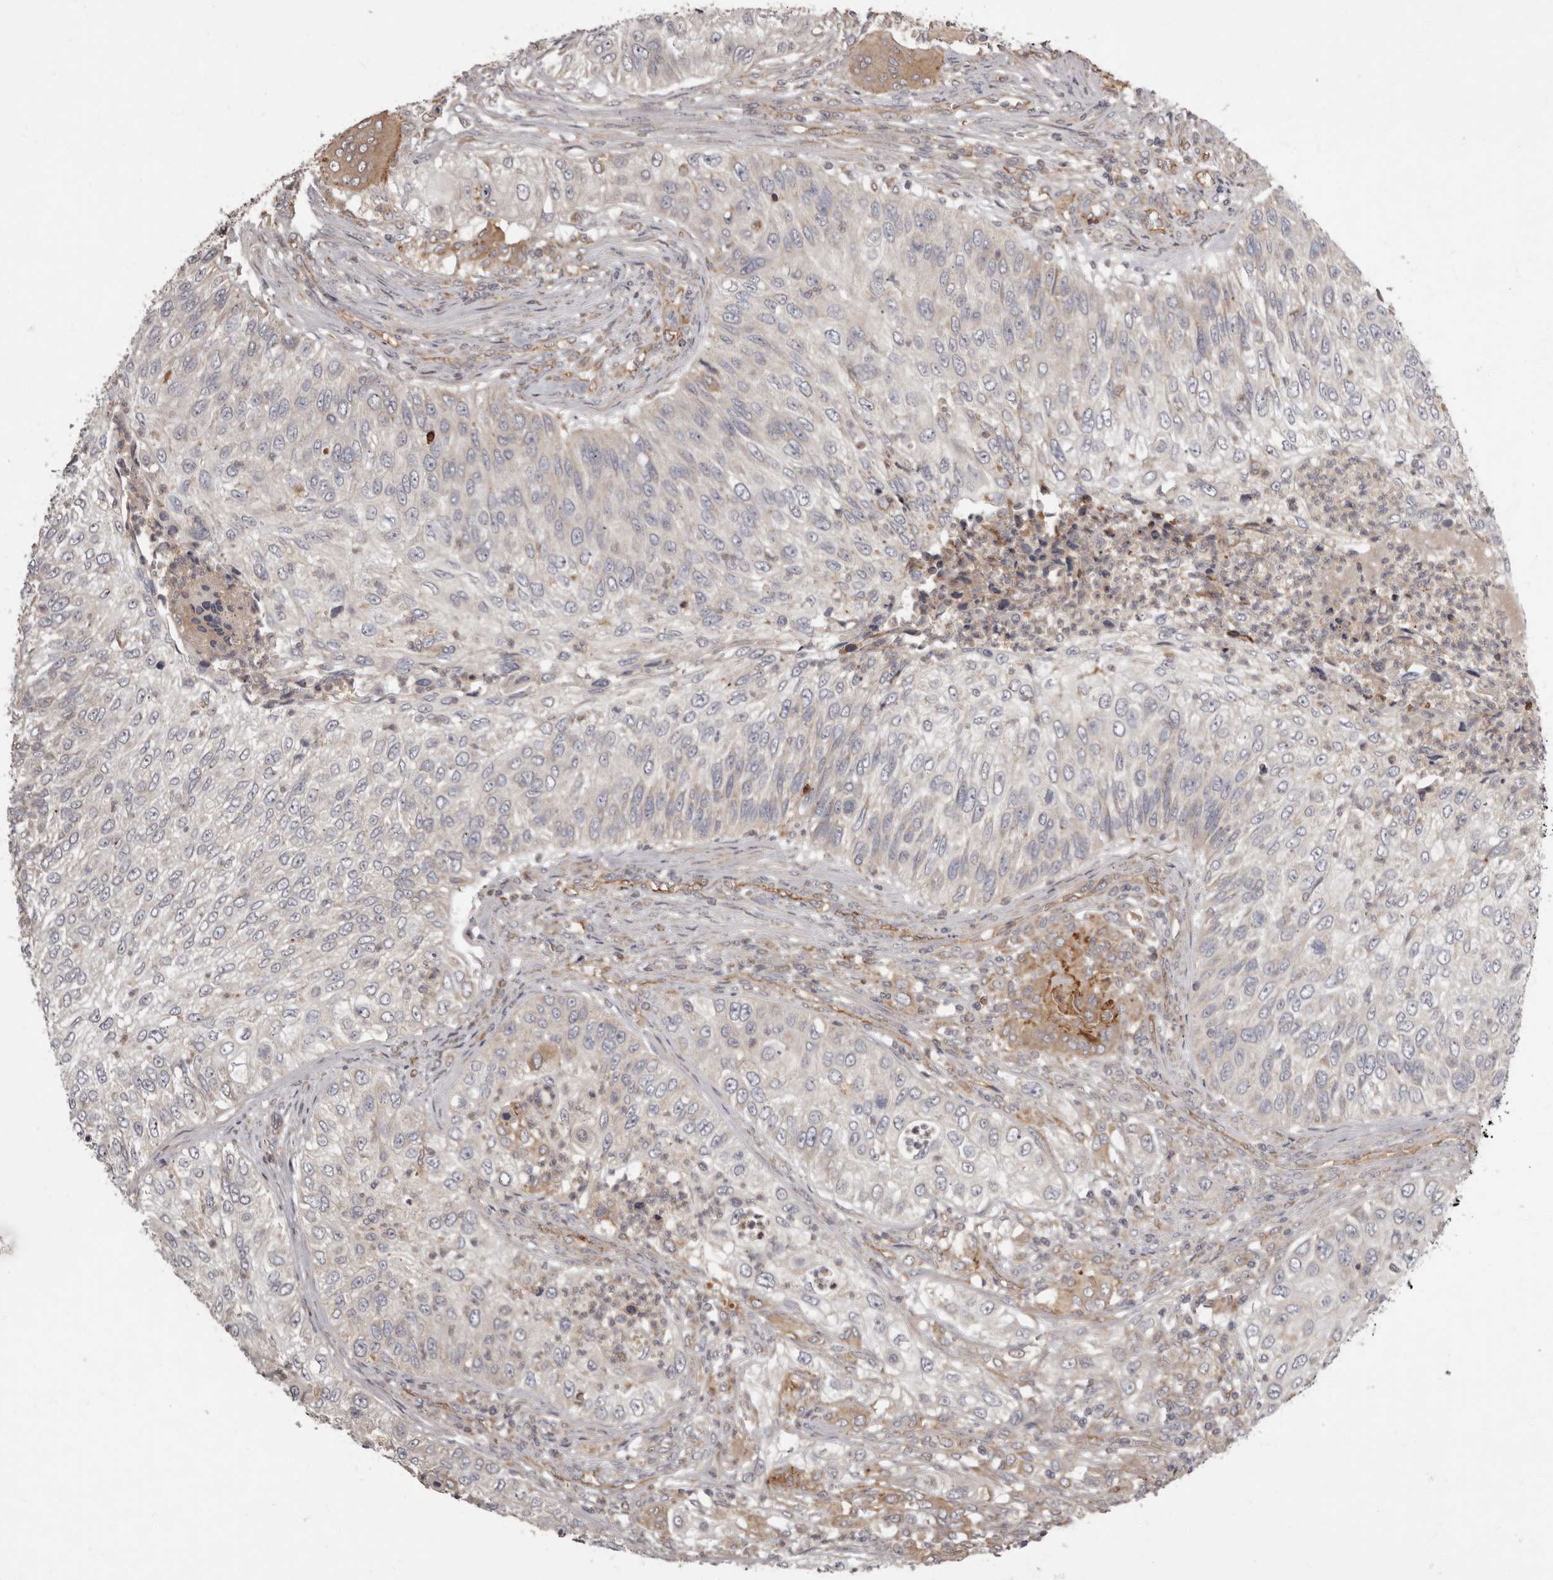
{"staining": {"intensity": "negative", "quantity": "none", "location": "none"}, "tissue": "urothelial cancer", "cell_type": "Tumor cells", "image_type": "cancer", "snomed": [{"axis": "morphology", "description": "Urothelial carcinoma, High grade"}, {"axis": "topography", "description": "Urinary bladder"}], "caption": "A high-resolution photomicrograph shows immunohistochemistry staining of urothelial carcinoma (high-grade), which exhibits no significant expression in tumor cells. The staining was performed using DAB (3,3'-diaminobenzidine) to visualize the protein expression in brown, while the nuclei were stained in blue with hematoxylin (Magnification: 20x).", "gene": "ADCY2", "patient": {"sex": "female", "age": 60}}